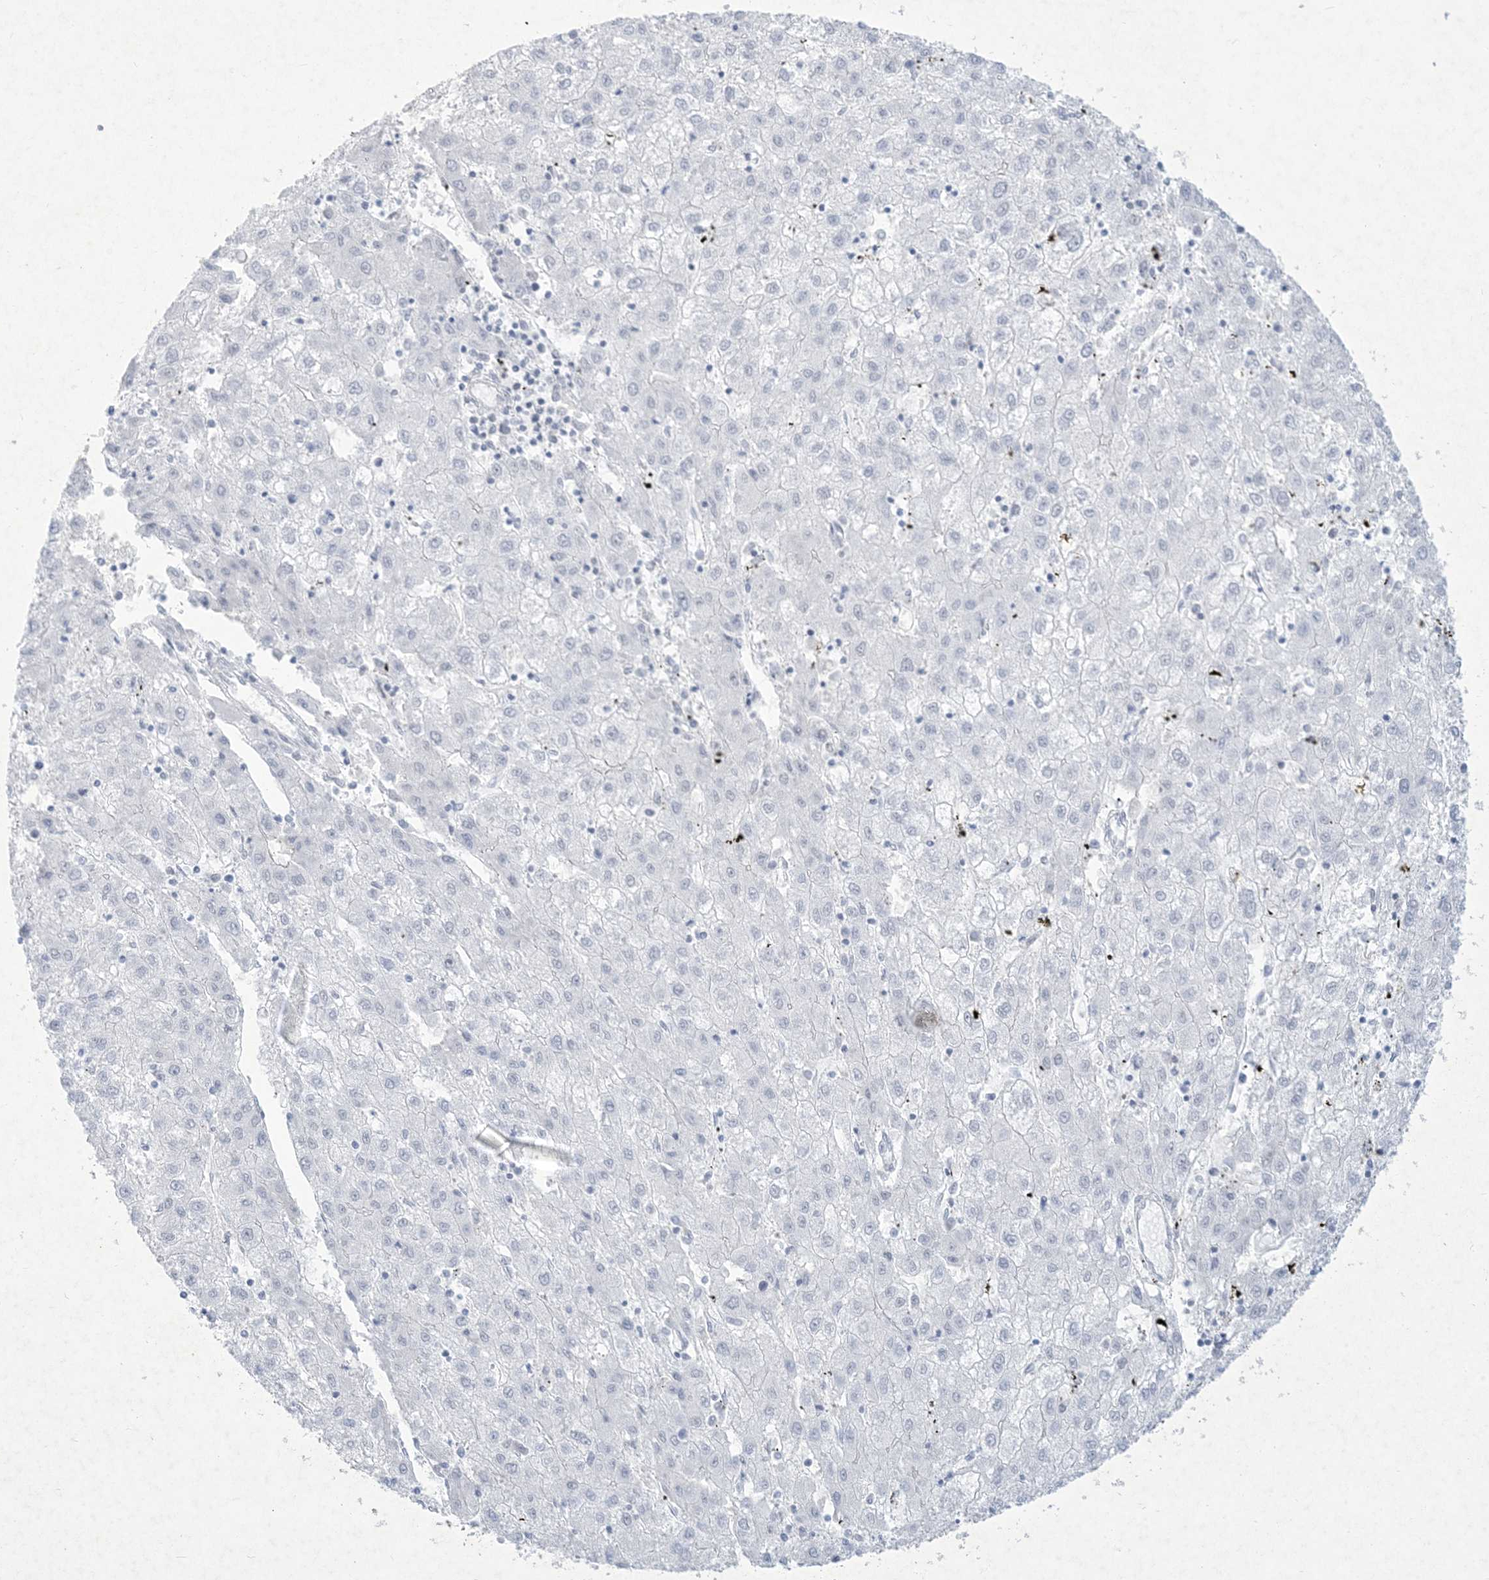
{"staining": {"intensity": "negative", "quantity": "none", "location": "none"}, "tissue": "liver cancer", "cell_type": "Tumor cells", "image_type": "cancer", "snomed": [{"axis": "morphology", "description": "Carcinoma, Hepatocellular, NOS"}, {"axis": "topography", "description": "Liver"}], "caption": "Image shows no significant protein positivity in tumor cells of liver hepatocellular carcinoma.", "gene": "HOMEZ", "patient": {"sex": "male", "age": 72}}